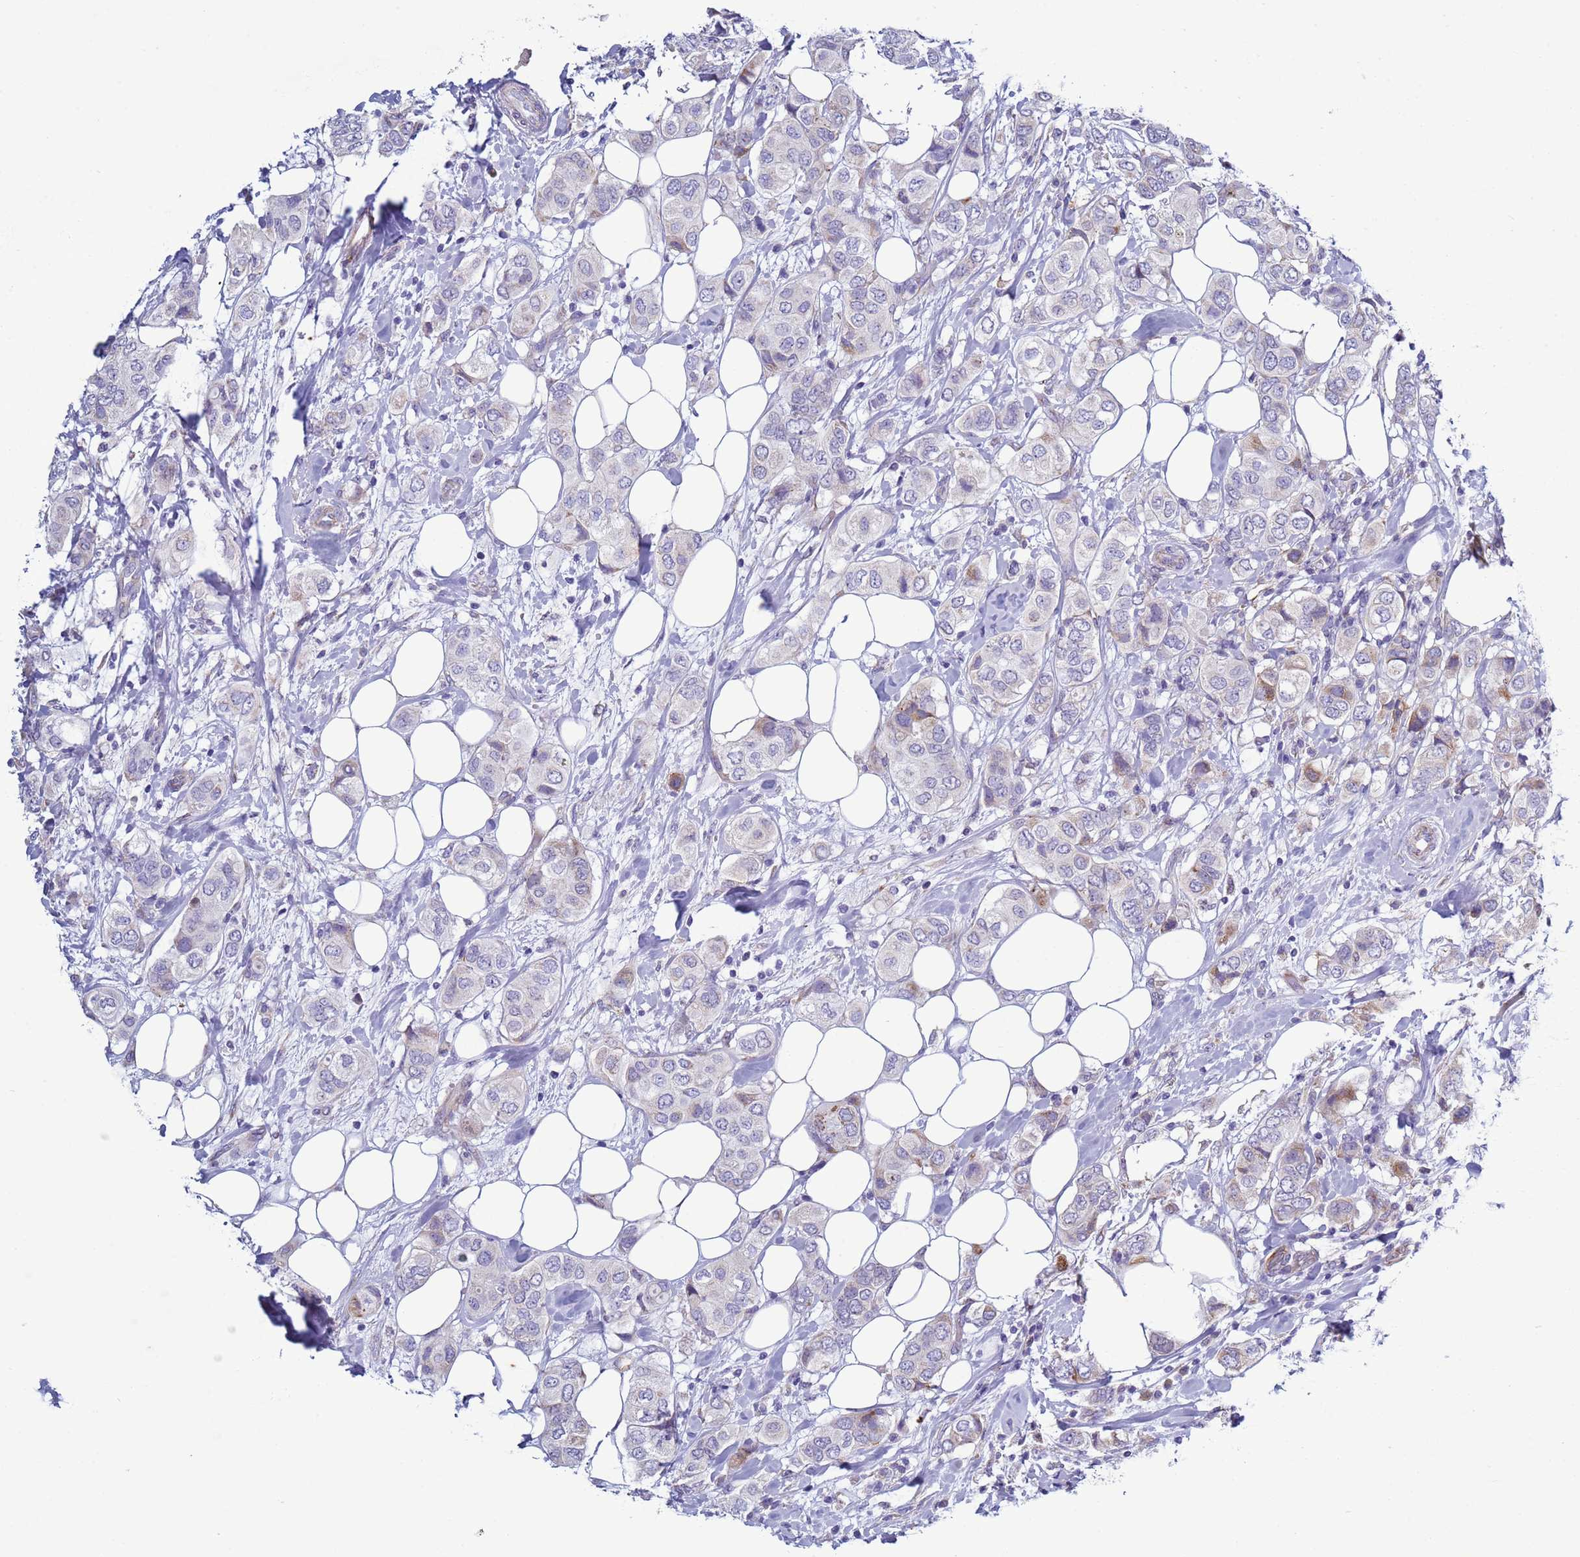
{"staining": {"intensity": "moderate", "quantity": "<25%", "location": "cytoplasmic/membranous"}, "tissue": "breast cancer", "cell_type": "Tumor cells", "image_type": "cancer", "snomed": [{"axis": "morphology", "description": "Lobular carcinoma"}, {"axis": "topography", "description": "Breast"}], "caption": "Immunohistochemical staining of lobular carcinoma (breast) shows moderate cytoplasmic/membranous protein positivity in approximately <25% of tumor cells. (IHC, brightfield microscopy, high magnification).", "gene": "ABHD17B", "patient": {"sex": "female", "age": 51}}